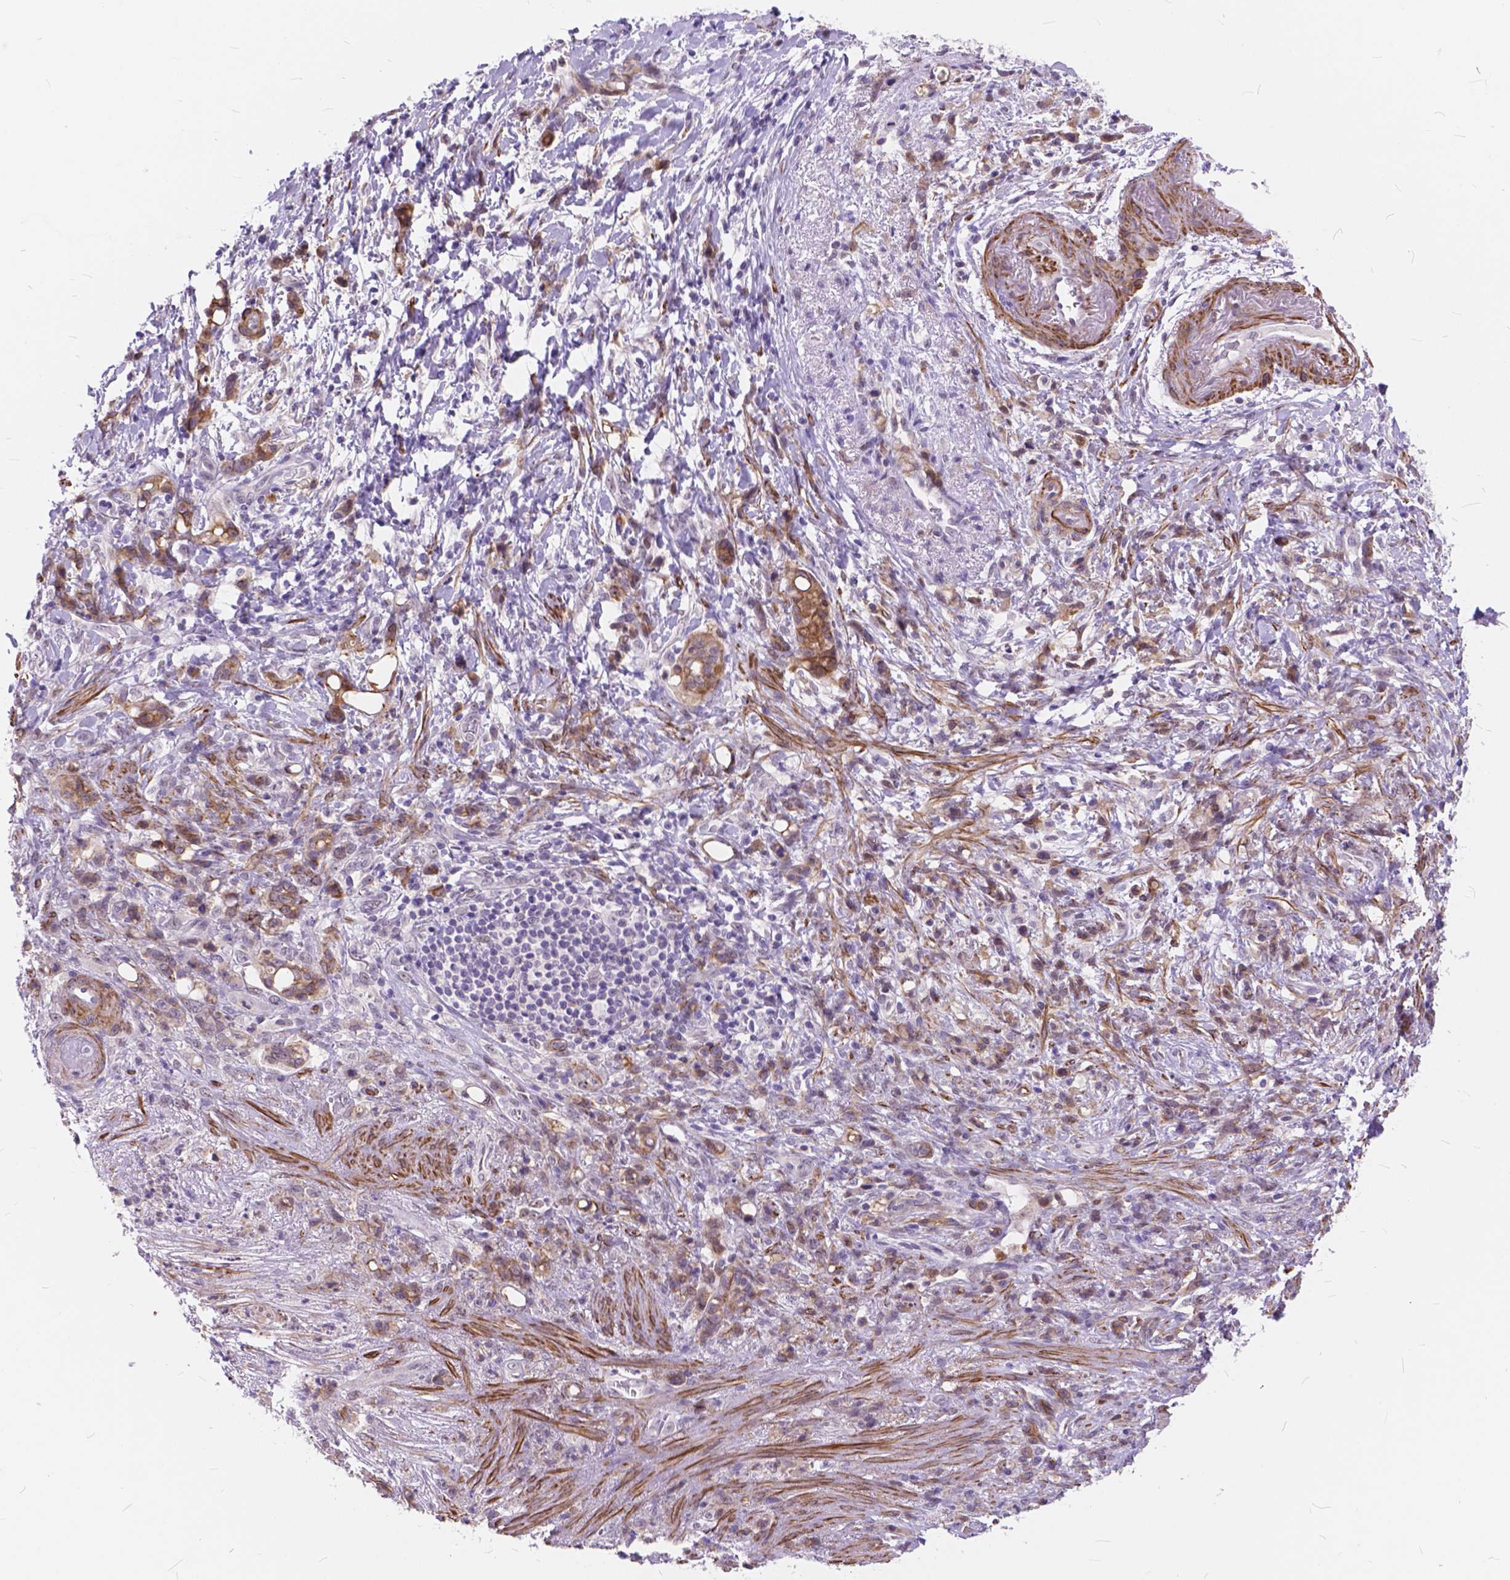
{"staining": {"intensity": "moderate", "quantity": ">75%", "location": "cytoplasmic/membranous"}, "tissue": "stomach cancer", "cell_type": "Tumor cells", "image_type": "cancer", "snomed": [{"axis": "morphology", "description": "Adenocarcinoma, NOS"}, {"axis": "topography", "description": "Stomach"}], "caption": "Protein analysis of adenocarcinoma (stomach) tissue shows moderate cytoplasmic/membranous expression in approximately >75% of tumor cells.", "gene": "MAN2C1", "patient": {"sex": "female", "age": 84}}